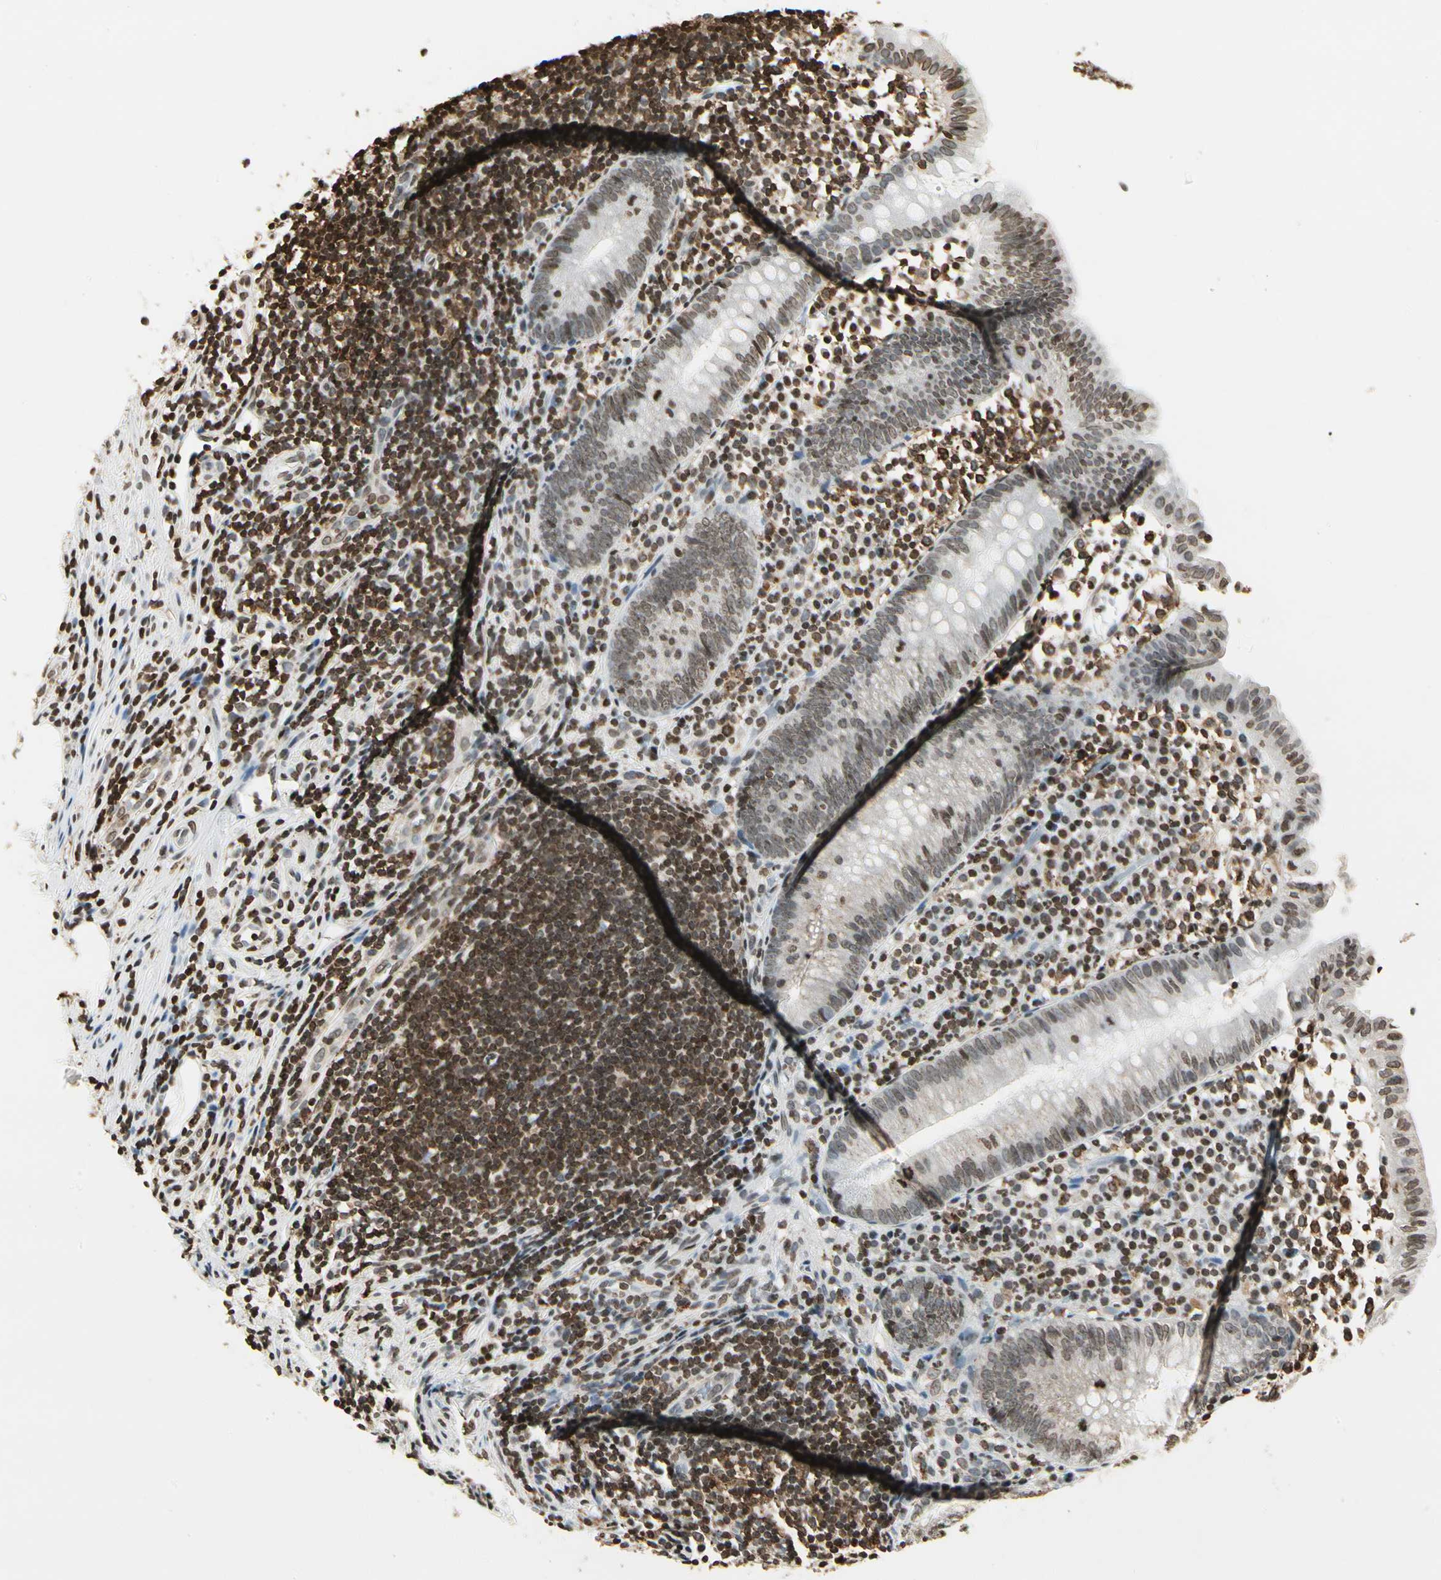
{"staining": {"intensity": "weak", "quantity": ">75%", "location": "nuclear"}, "tissue": "appendix", "cell_type": "Glandular cells", "image_type": "normal", "snomed": [{"axis": "morphology", "description": "Normal tissue, NOS"}, {"axis": "topography", "description": "Appendix"}], "caption": "Immunohistochemical staining of unremarkable human appendix reveals weak nuclear protein positivity in about >75% of glandular cells.", "gene": "FER", "patient": {"sex": "male", "age": 25}}